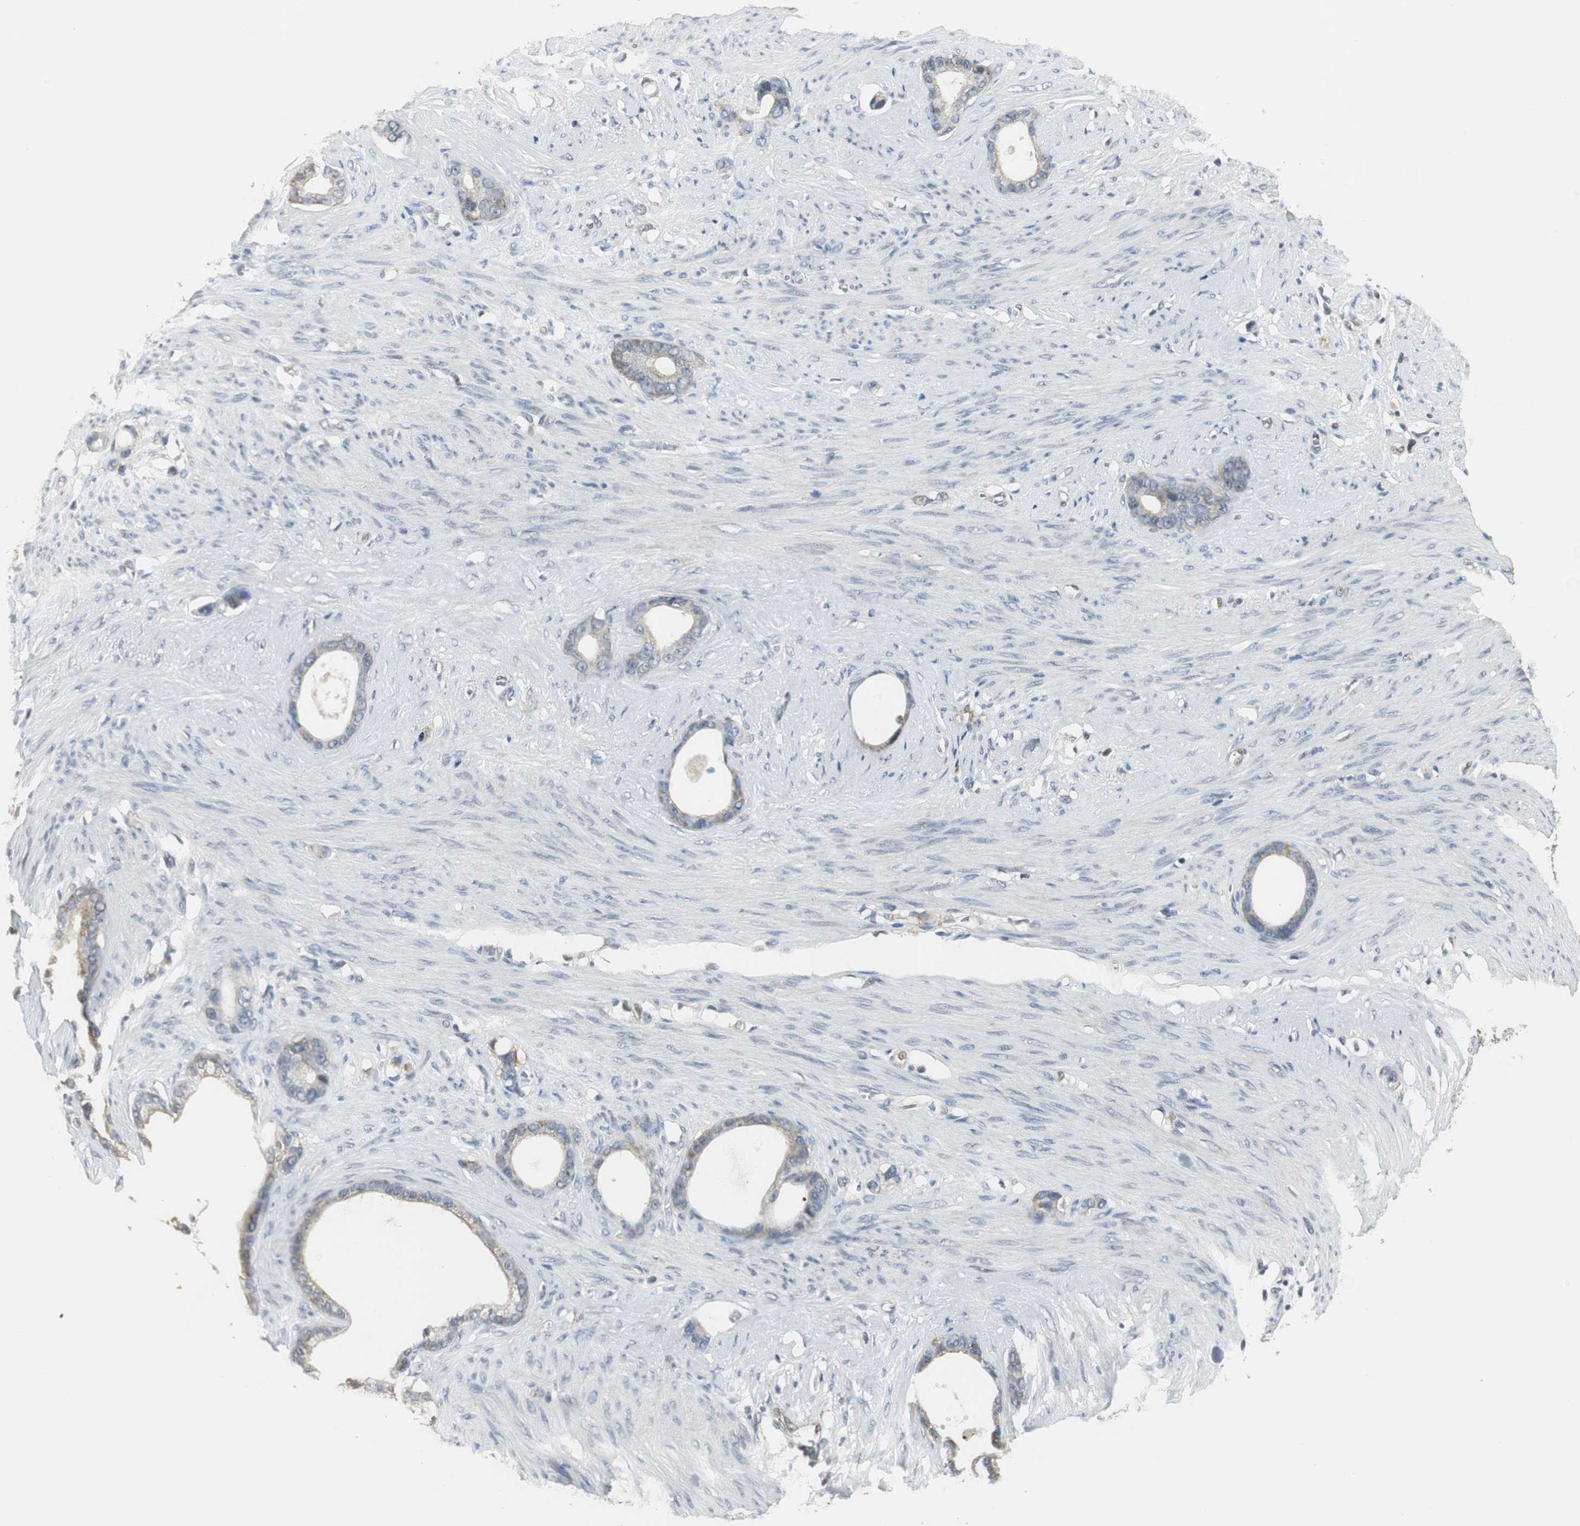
{"staining": {"intensity": "weak", "quantity": "25%-75%", "location": "cytoplasmic/membranous"}, "tissue": "stomach cancer", "cell_type": "Tumor cells", "image_type": "cancer", "snomed": [{"axis": "morphology", "description": "Adenocarcinoma, NOS"}, {"axis": "topography", "description": "Stomach"}], "caption": "Tumor cells demonstrate low levels of weak cytoplasmic/membranous expression in about 25%-75% of cells in human stomach adenocarcinoma.", "gene": "CCT5", "patient": {"sex": "female", "age": 75}}